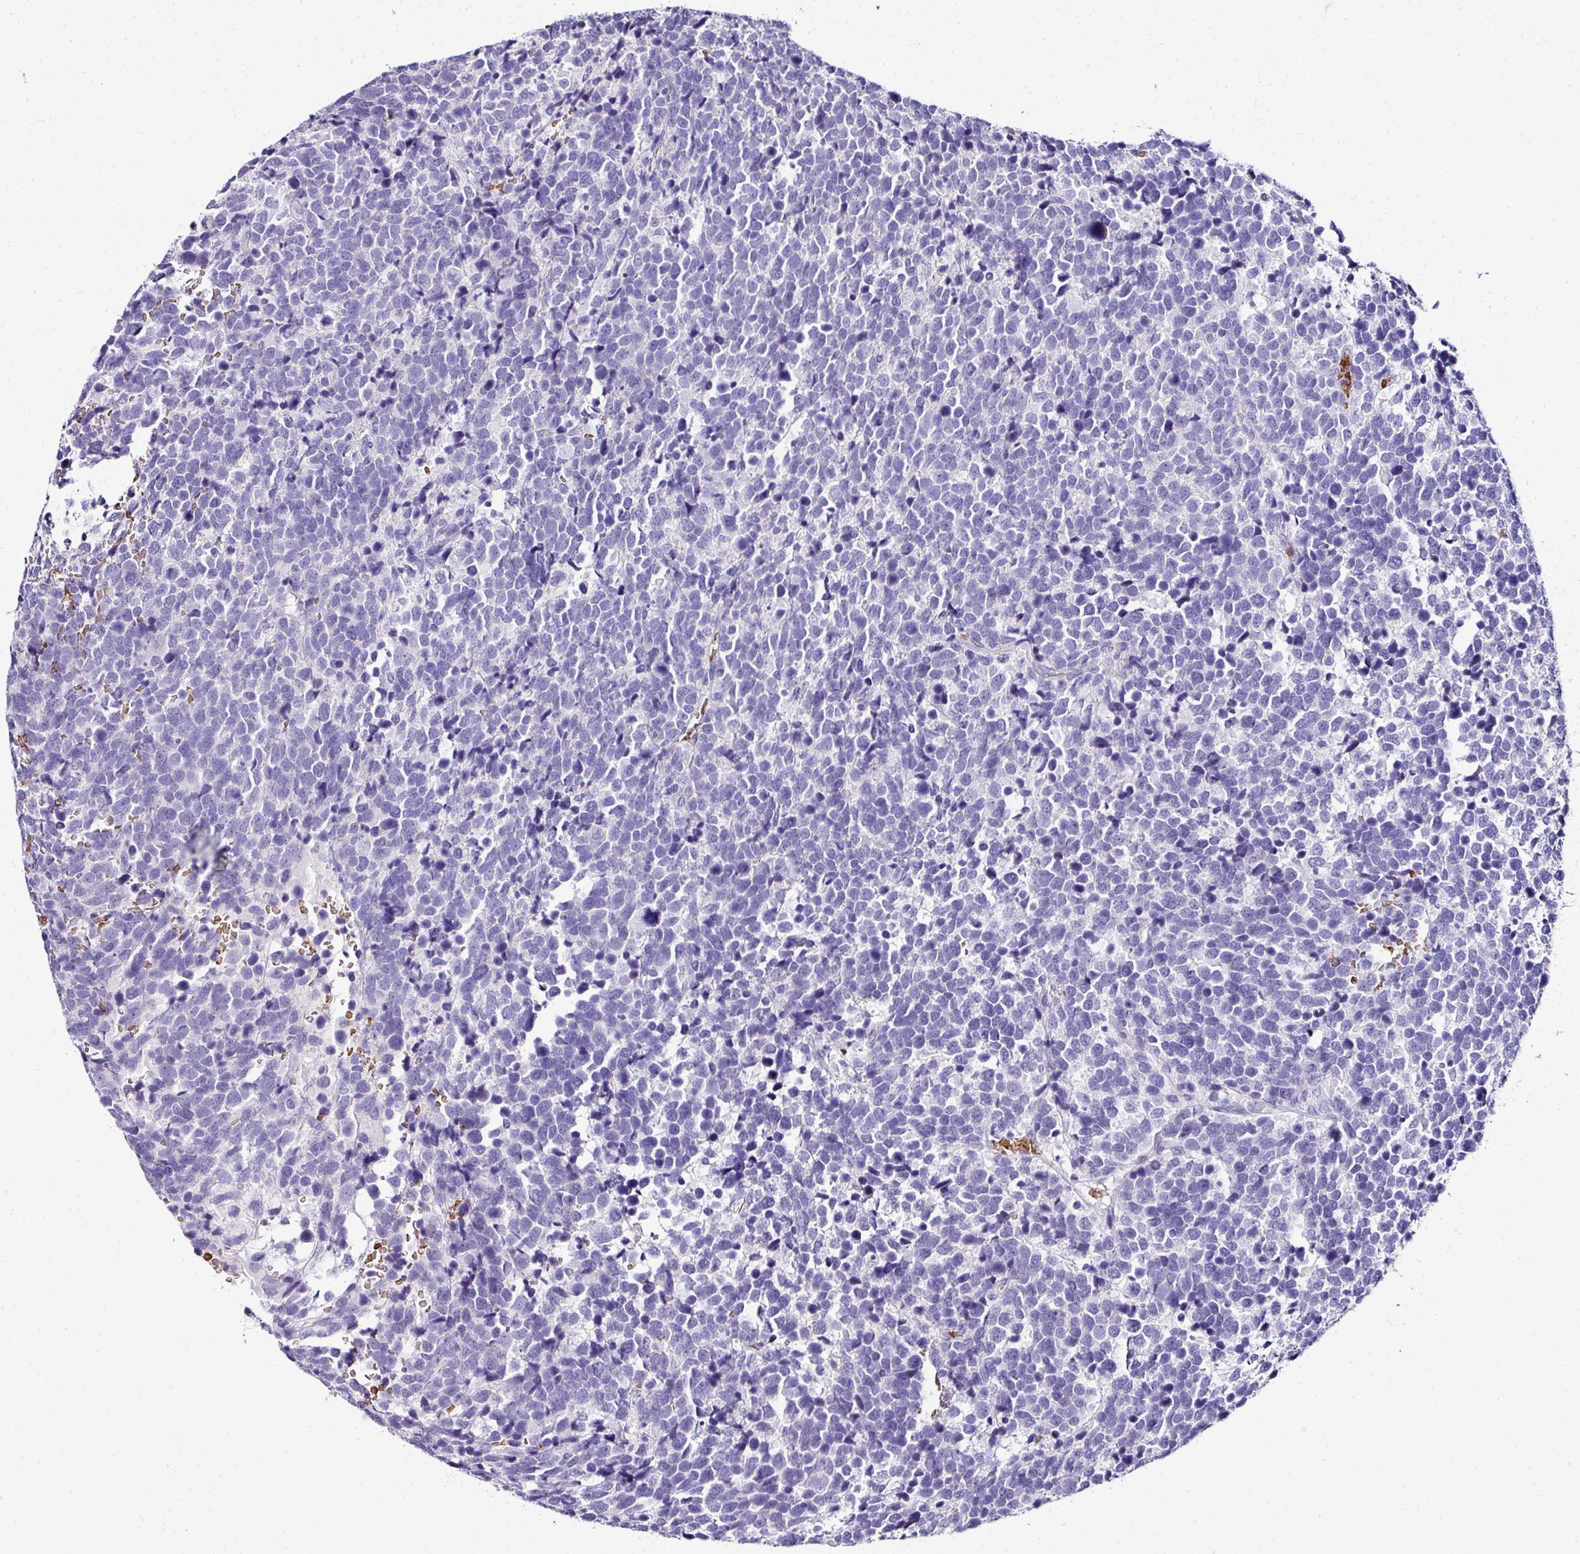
{"staining": {"intensity": "negative", "quantity": "none", "location": "none"}, "tissue": "urothelial cancer", "cell_type": "Tumor cells", "image_type": "cancer", "snomed": [{"axis": "morphology", "description": "Urothelial carcinoma, High grade"}, {"axis": "topography", "description": "Urinary bladder"}], "caption": "High magnification brightfield microscopy of urothelial carcinoma (high-grade) stained with DAB (brown) and counterstained with hematoxylin (blue): tumor cells show no significant positivity.", "gene": "NAPSA", "patient": {"sex": "female", "age": 82}}